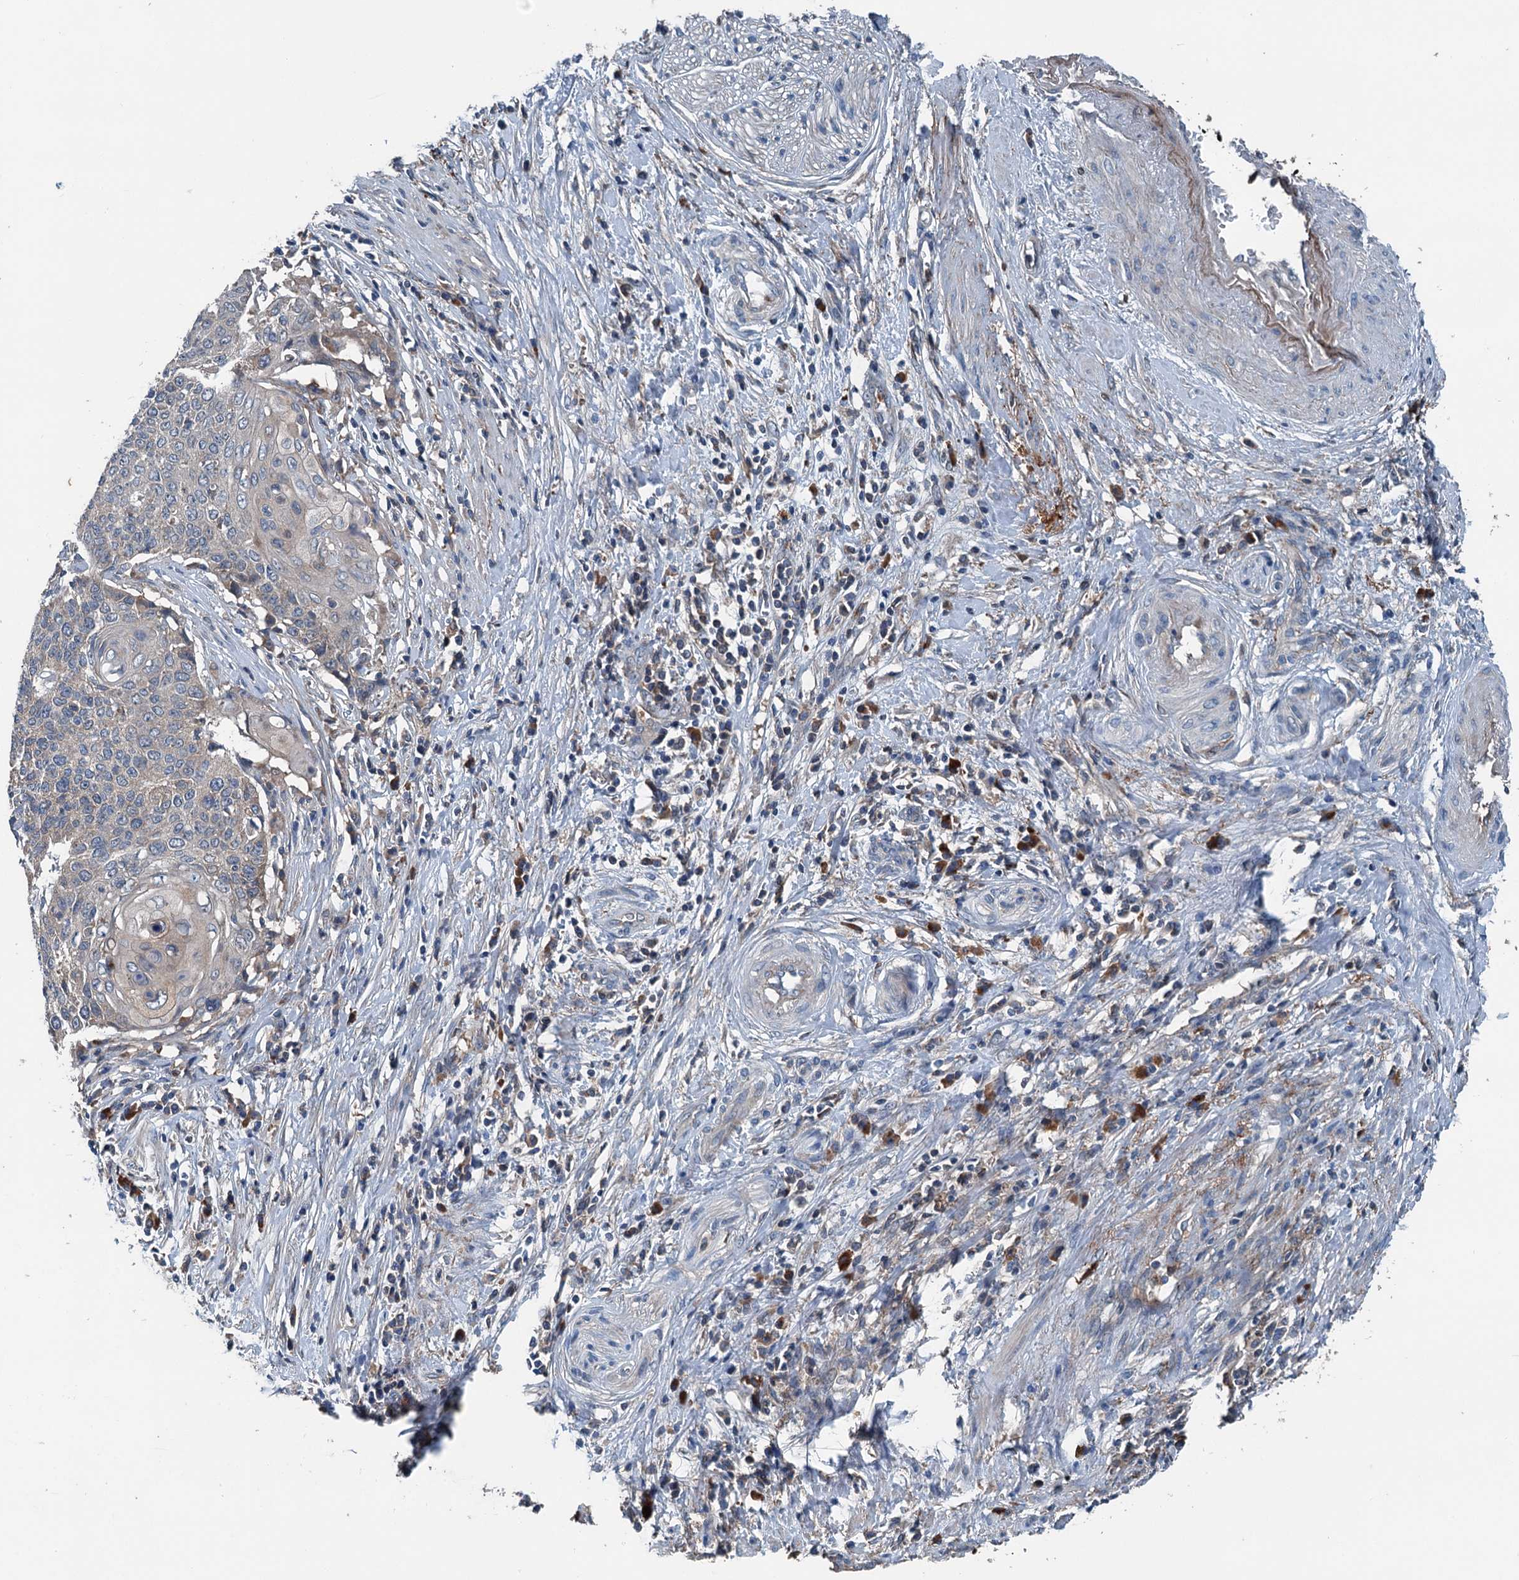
{"staining": {"intensity": "negative", "quantity": "none", "location": "none"}, "tissue": "cervical cancer", "cell_type": "Tumor cells", "image_type": "cancer", "snomed": [{"axis": "morphology", "description": "Squamous cell carcinoma, NOS"}, {"axis": "topography", "description": "Cervix"}], "caption": "Image shows no protein positivity in tumor cells of cervical squamous cell carcinoma tissue. Nuclei are stained in blue.", "gene": "PDSS1", "patient": {"sex": "female", "age": 39}}